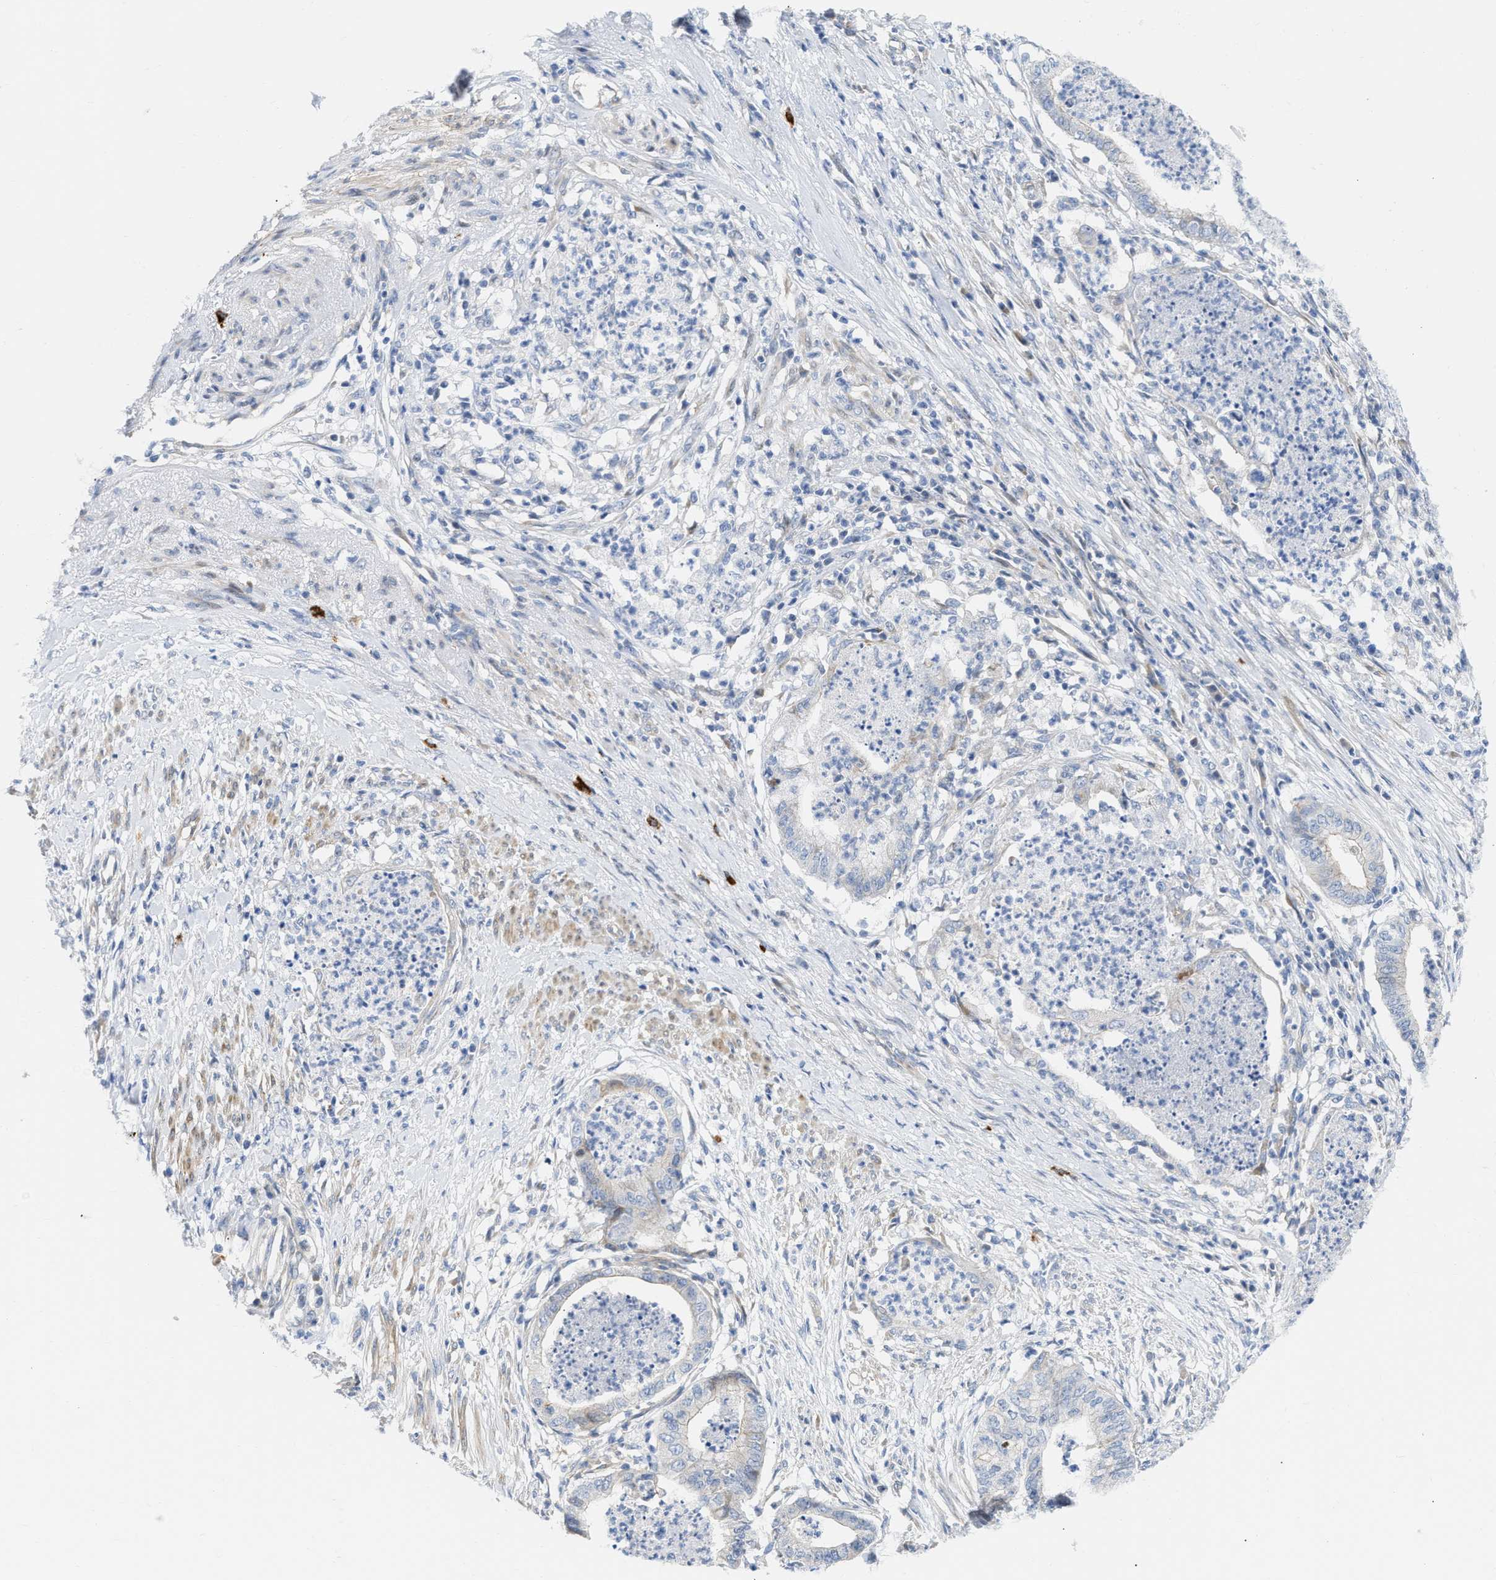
{"staining": {"intensity": "negative", "quantity": "none", "location": "none"}, "tissue": "endometrial cancer", "cell_type": "Tumor cells", "image_type": "cancer", "snomed": [{"axis": "morphology", "description": "Necrosis, NOS"}, {"axis": "morphology", "description": "Adenocarcinoma, NOS"}, {"axis": "topography", "description": "Endometrium"}], "caption": "A high-resolution histopathology image shows immunohistochemistry staining of endometrial adenocarcinoma, which shows no significant expression in tumor cells. (Brightfield microscopy of DAB immunohistochemistry at high magnification).", "gene": "FHL1", "patient": {"sex": "female", "age": 79}}